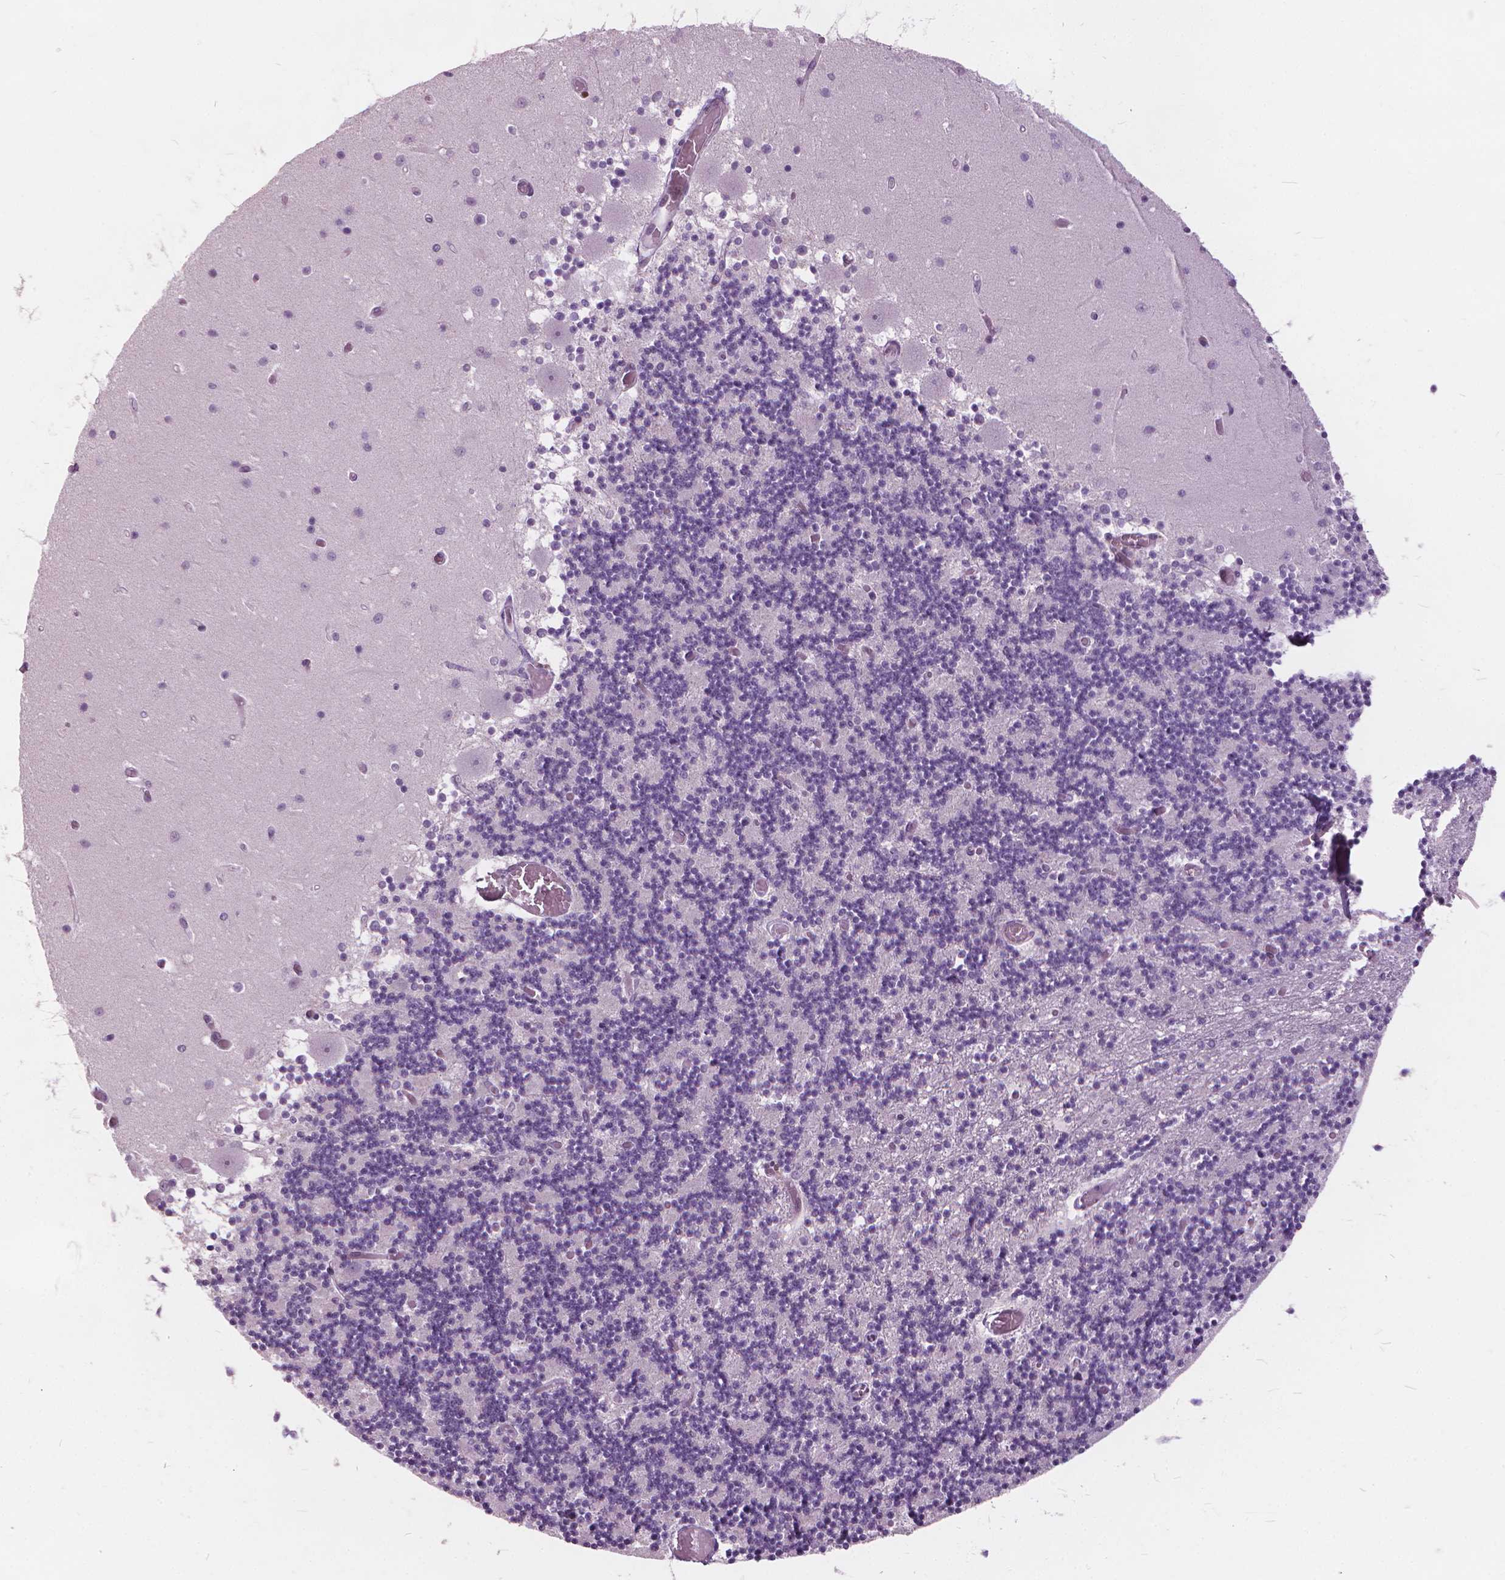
{"staining": {"intensity": "negative", "quantity": "none", "location": "none"}, "tissue": "cerebellum", "cell_type": "Cells in granular layer", "image_type": "normal", "snomed": [{"axis": "morphology", "description": "Normal tissue, NOS"}, {"axis": "topography", "description": "Cerebellum"}], "caption": "Cells in granular layer show no significant protein expression in normal cerebellum. Nuclei are stained in blue.", "gene": "STAT5B", "patient": {"sex": "female", "age": 28}}